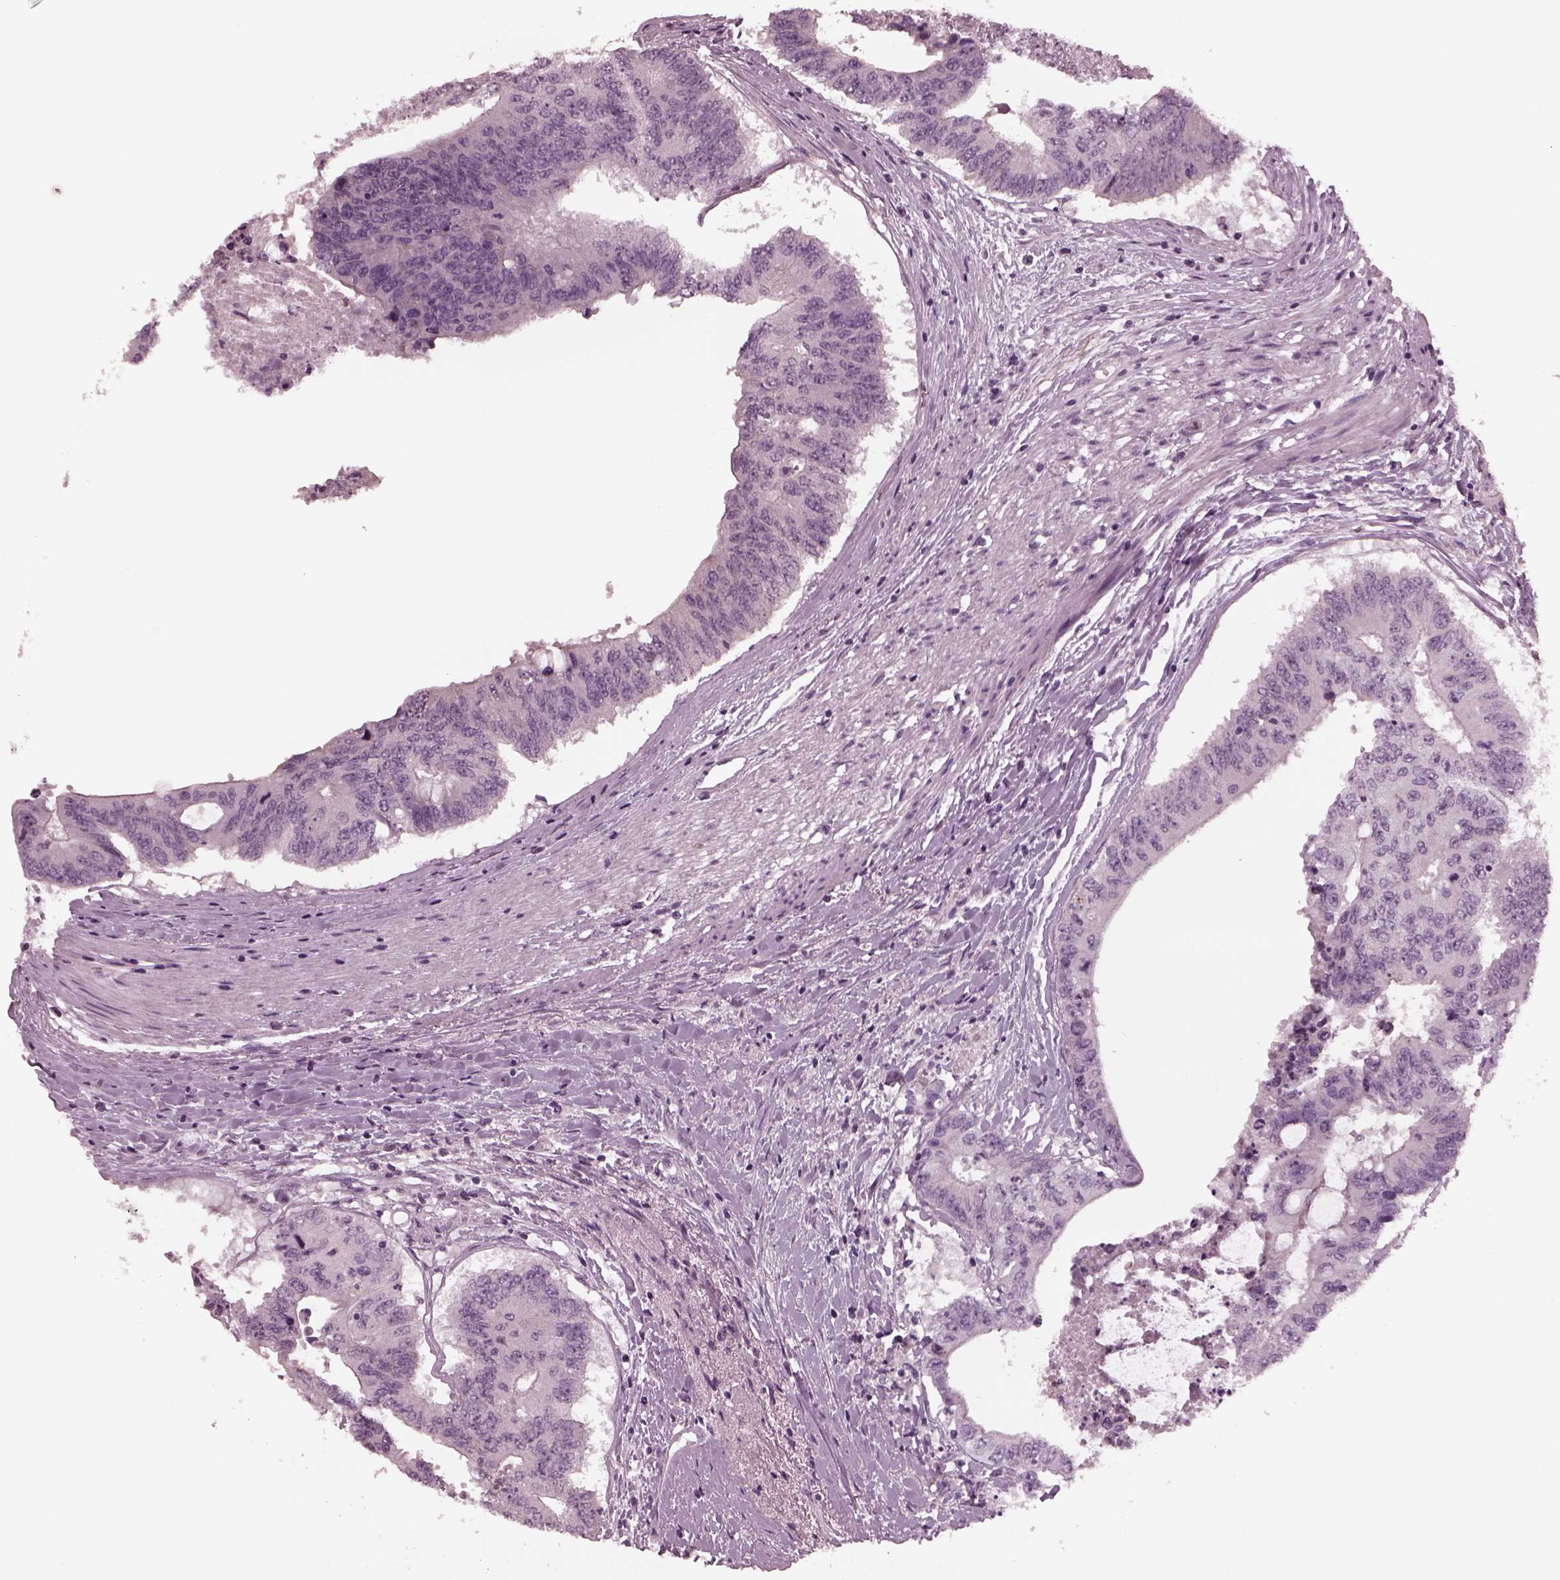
{"staining": {"intensity": "negative", "quantity": "none", "location": "none"}, "tissue": "colorectal cancer", "cell_type": "Tumor cells", "image_type": "cancer", "snomed": [{"axis": "morphology", "description": "Adenocarcinoma, NOS"}, {"axis": "topography", "description": "Rectum"}], "caption": "DAB immunohistochemical staining of colorectal cancer (adenocarcinoma) exhibits no significant staining in tumor cells.", "gene": "YY2", "patient": {"sex": "male", "age": 59}}